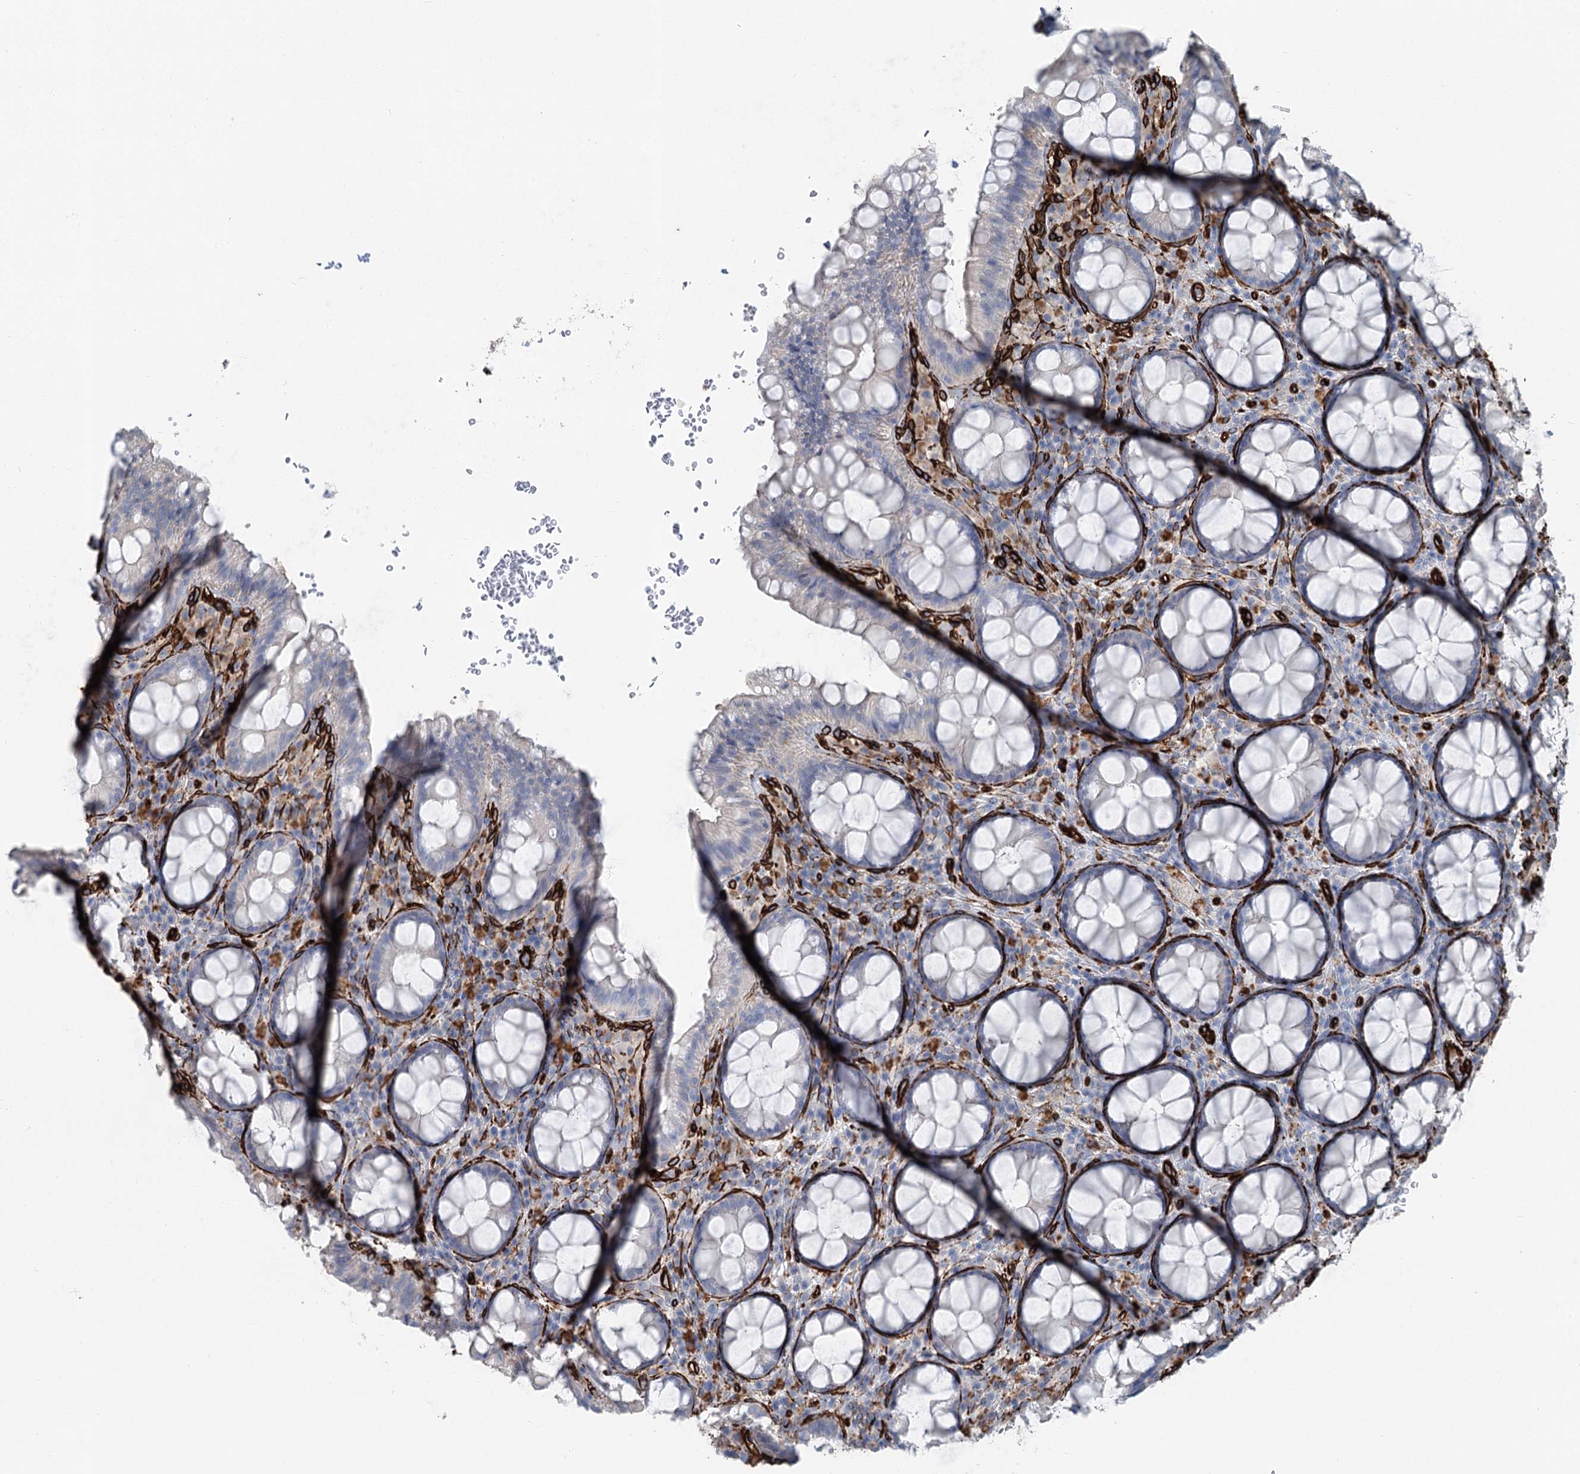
{"staining": {"intensity": "negative", "quantity": "none", "location": "none"}, "tissue": "rectum", "cell_type": "Glandular cells", "image_type": "normal", "snomed": [{"axis": "morphology", "description": "Normal tissue, NOS"}, {"axis": "topography", "description": "Rectum"}], "caption": "There is no significant expression in glandular cells of rectum. The staining is performed using DAB brown chromogen with nuclei counter-stained in using hematoxylin.", "gene": "IQSEC1", "patient": {"sex": "male", "age": 83}}